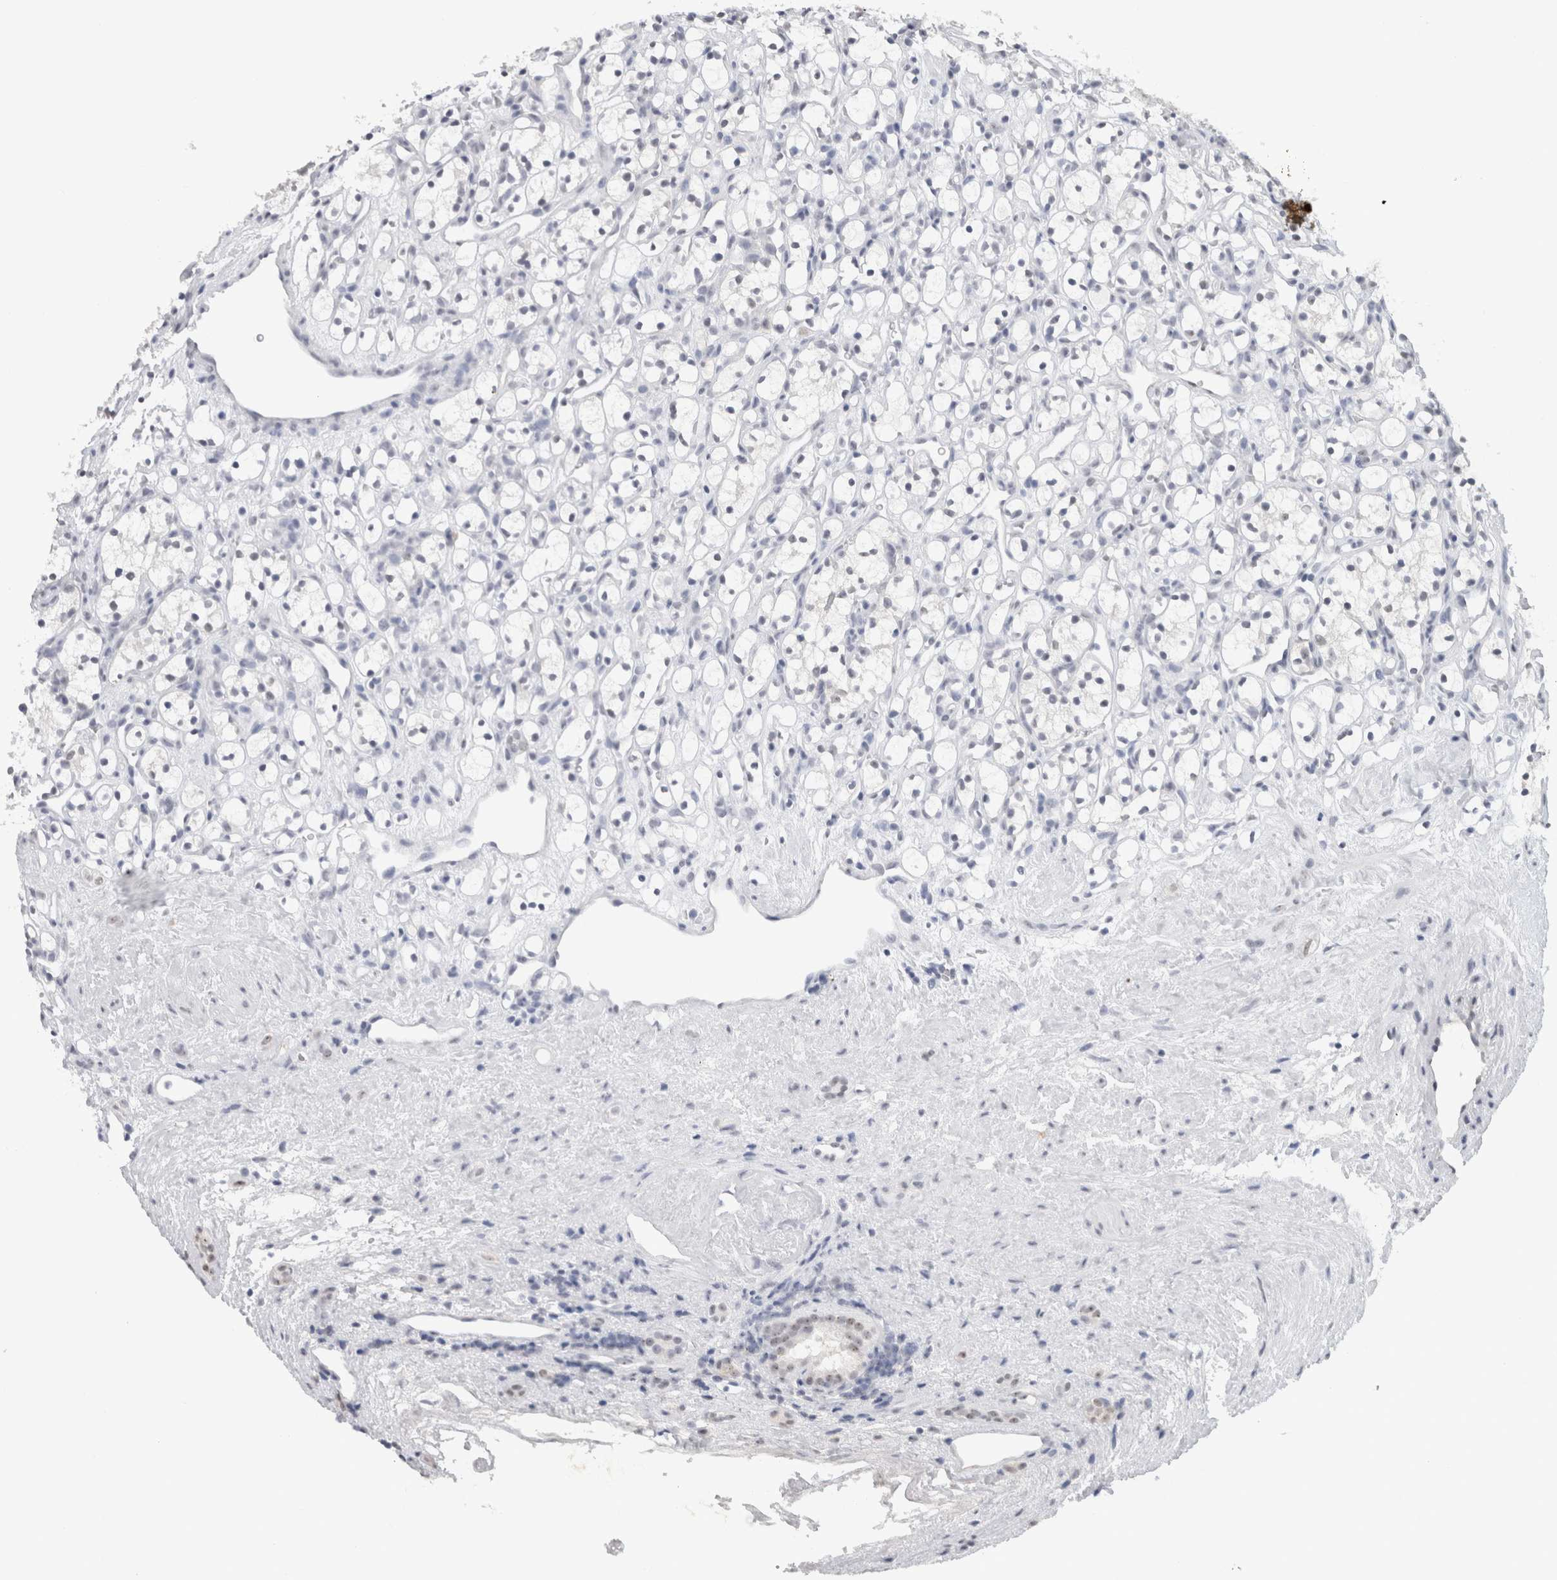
{"staining": {"intensity": "negative", "quantity": "none", "location": "none"}, "tissue": "renal cancer", "cell_type": "Tumor cells", "image_type": "cancer", "snomed": [{"axis": "morphology", "description": "Adenocarcinoma, NOS"}, {"axis": "topography", "description": "Kidney"}], "caption": "Tumor cells are negative for protein expression in human renal adenocarcinoma.", "gene": "CADM3", "patient": {"sex": "female", "age": 60}}